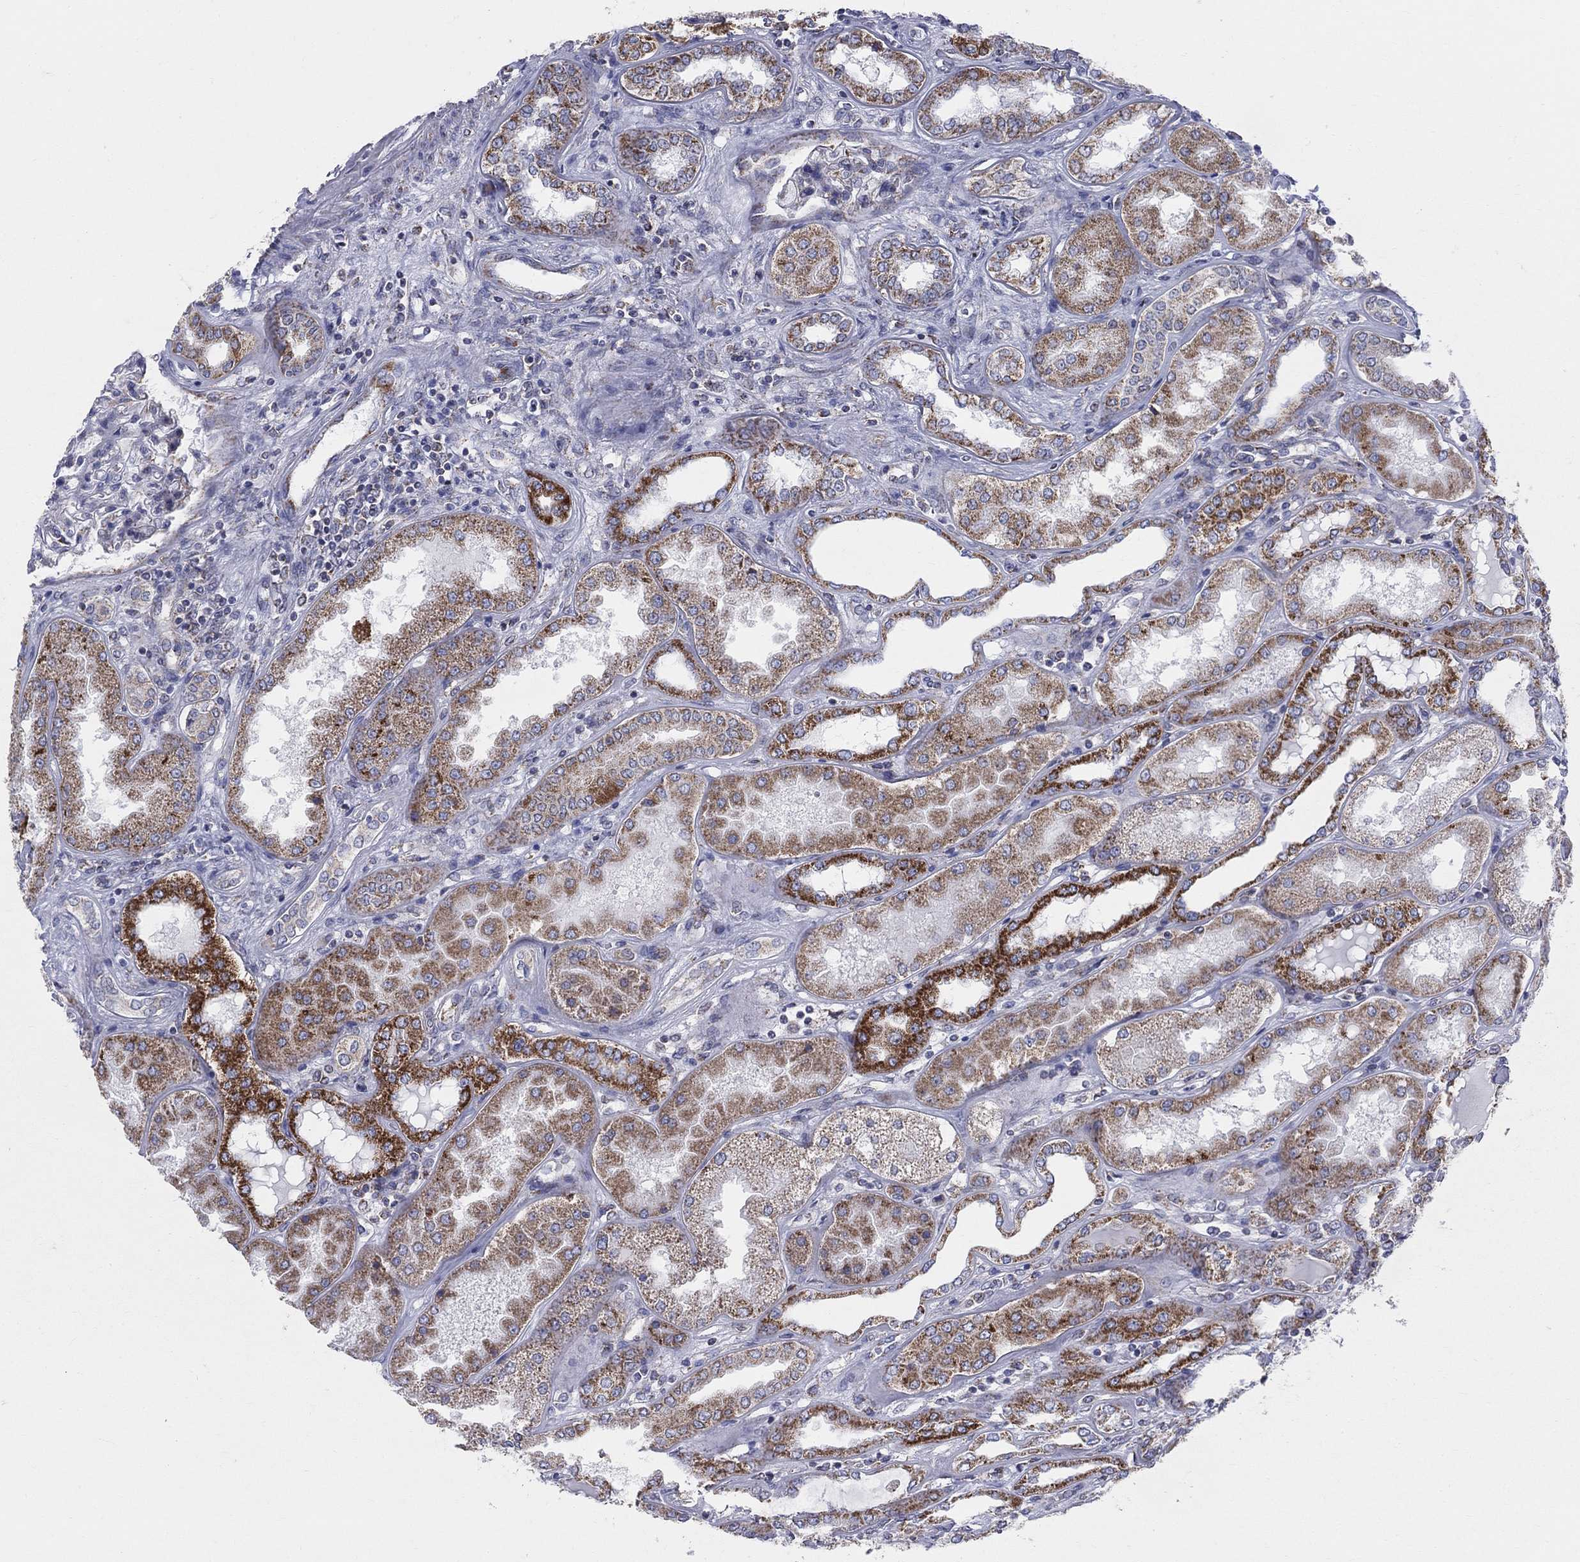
{"staining": {"intensity": "negative", "quantity": "none", "location": "none"}, "tissue": "kidney", "cell_type": "Cells in glomeruli", "image_type": "normal", "snomed": [{"axis": "morphology", "description": "Normal tissue, NOS"}, {"axis": "topography", "description": "Kidney"}], "caption": "Cells in glomeruli show no significant staining in normal kidney. (Brightfield microscopy of DAB (3,3'-diaminobenzidine) IHC at high magnification).", "gene": "KISS1R", "patient": {"sex": "female", "age": 56}}